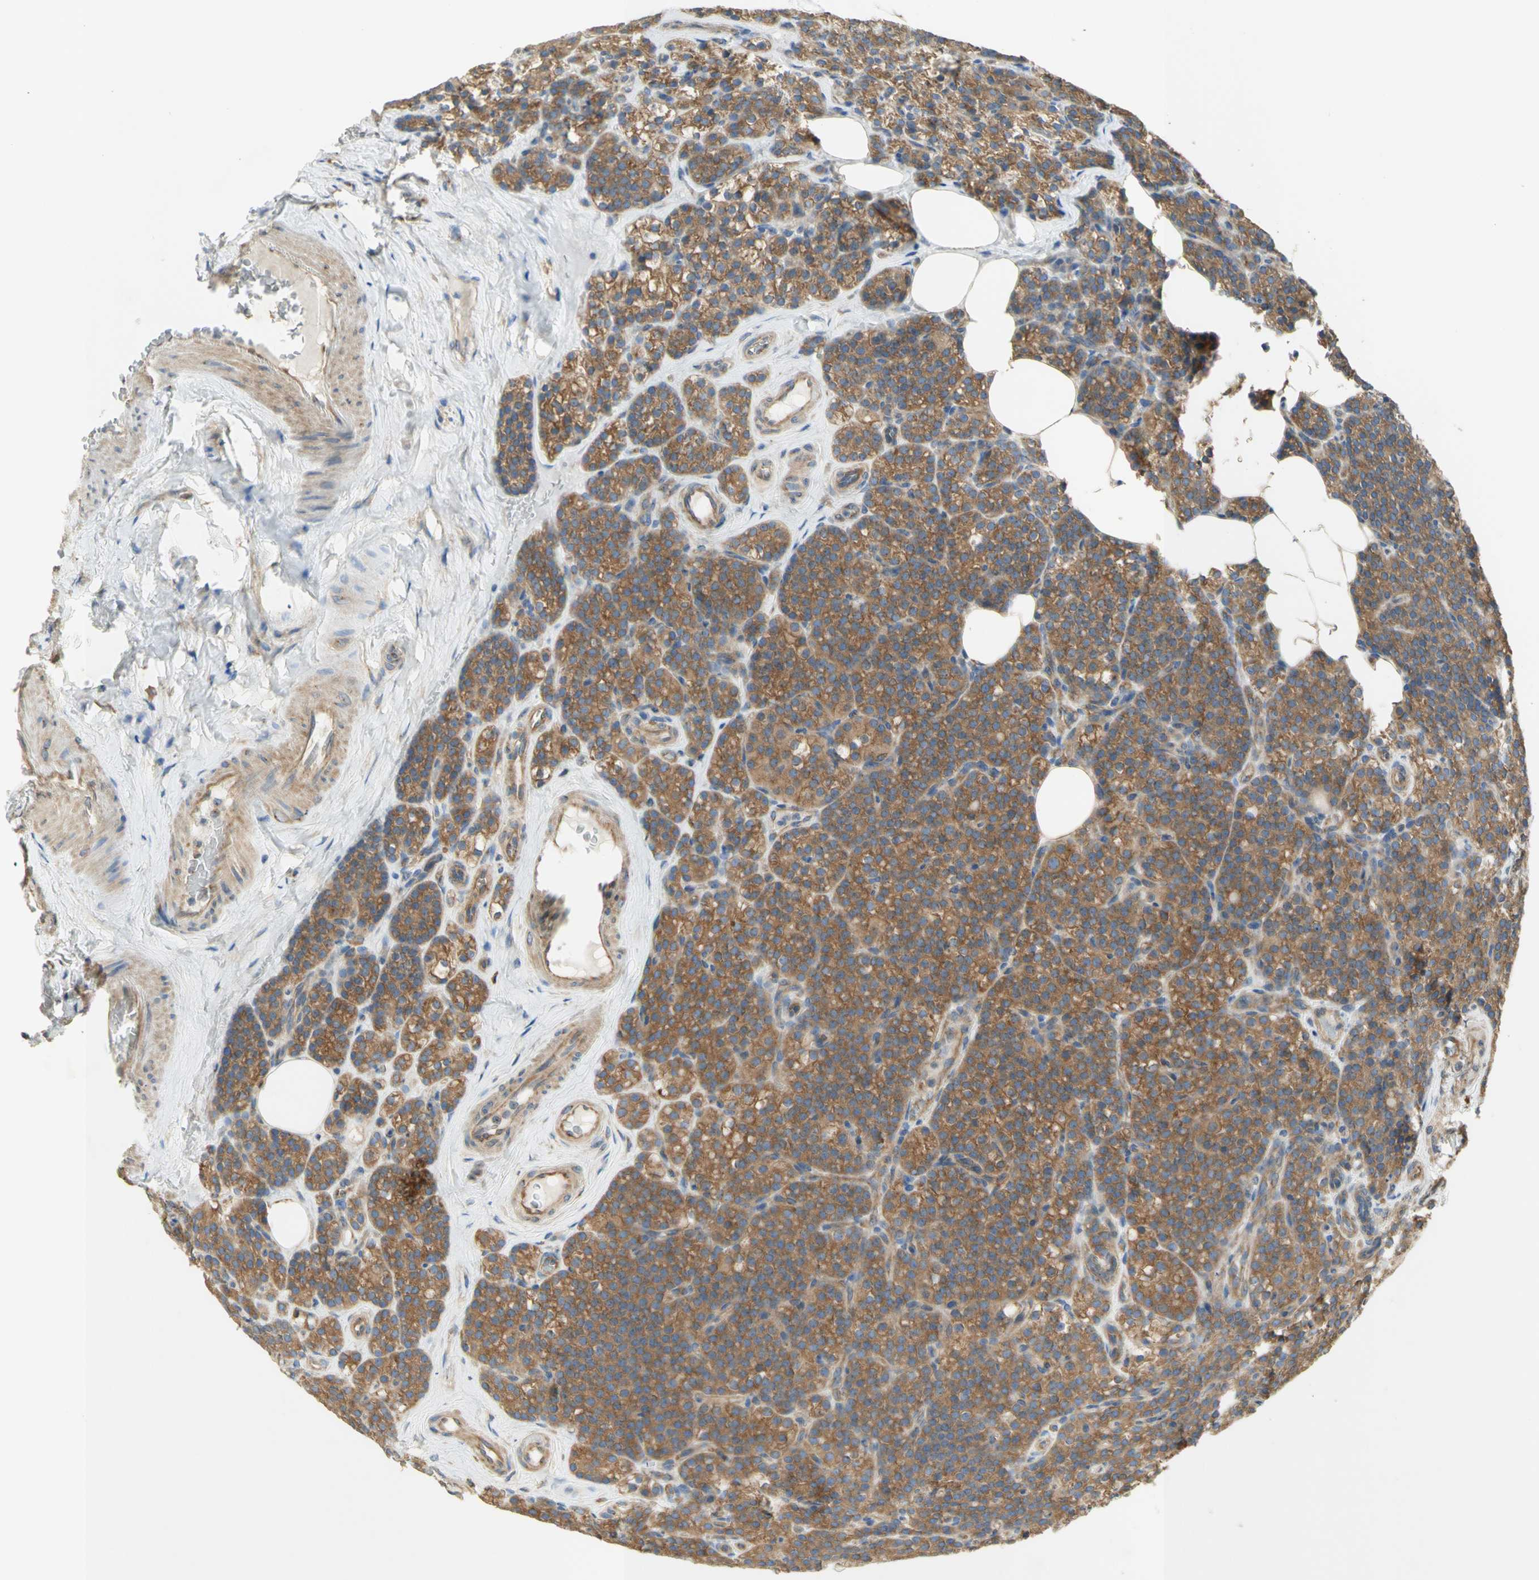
{"staining": {"intensity": "moderate", "quantity": ">75%", "location": "cytoplasmic/membranous"}, "tissue": "parathyroid gland", "cell_type": "Glandular cells", "image_type": "normal", "snomed": [{"axis": "morphology", "description": "Normal tissue, NOS"}, {"axis": "topography", "description": "Parathyroid gland"}], "caption": "Protein staining shows moderate cytoplasmic/membranous positivity in about >75% of glandular cells in normal parathyroid gland.", "gene": "DYNC1H1", "patient": {"sex": "female", "age": 57}}